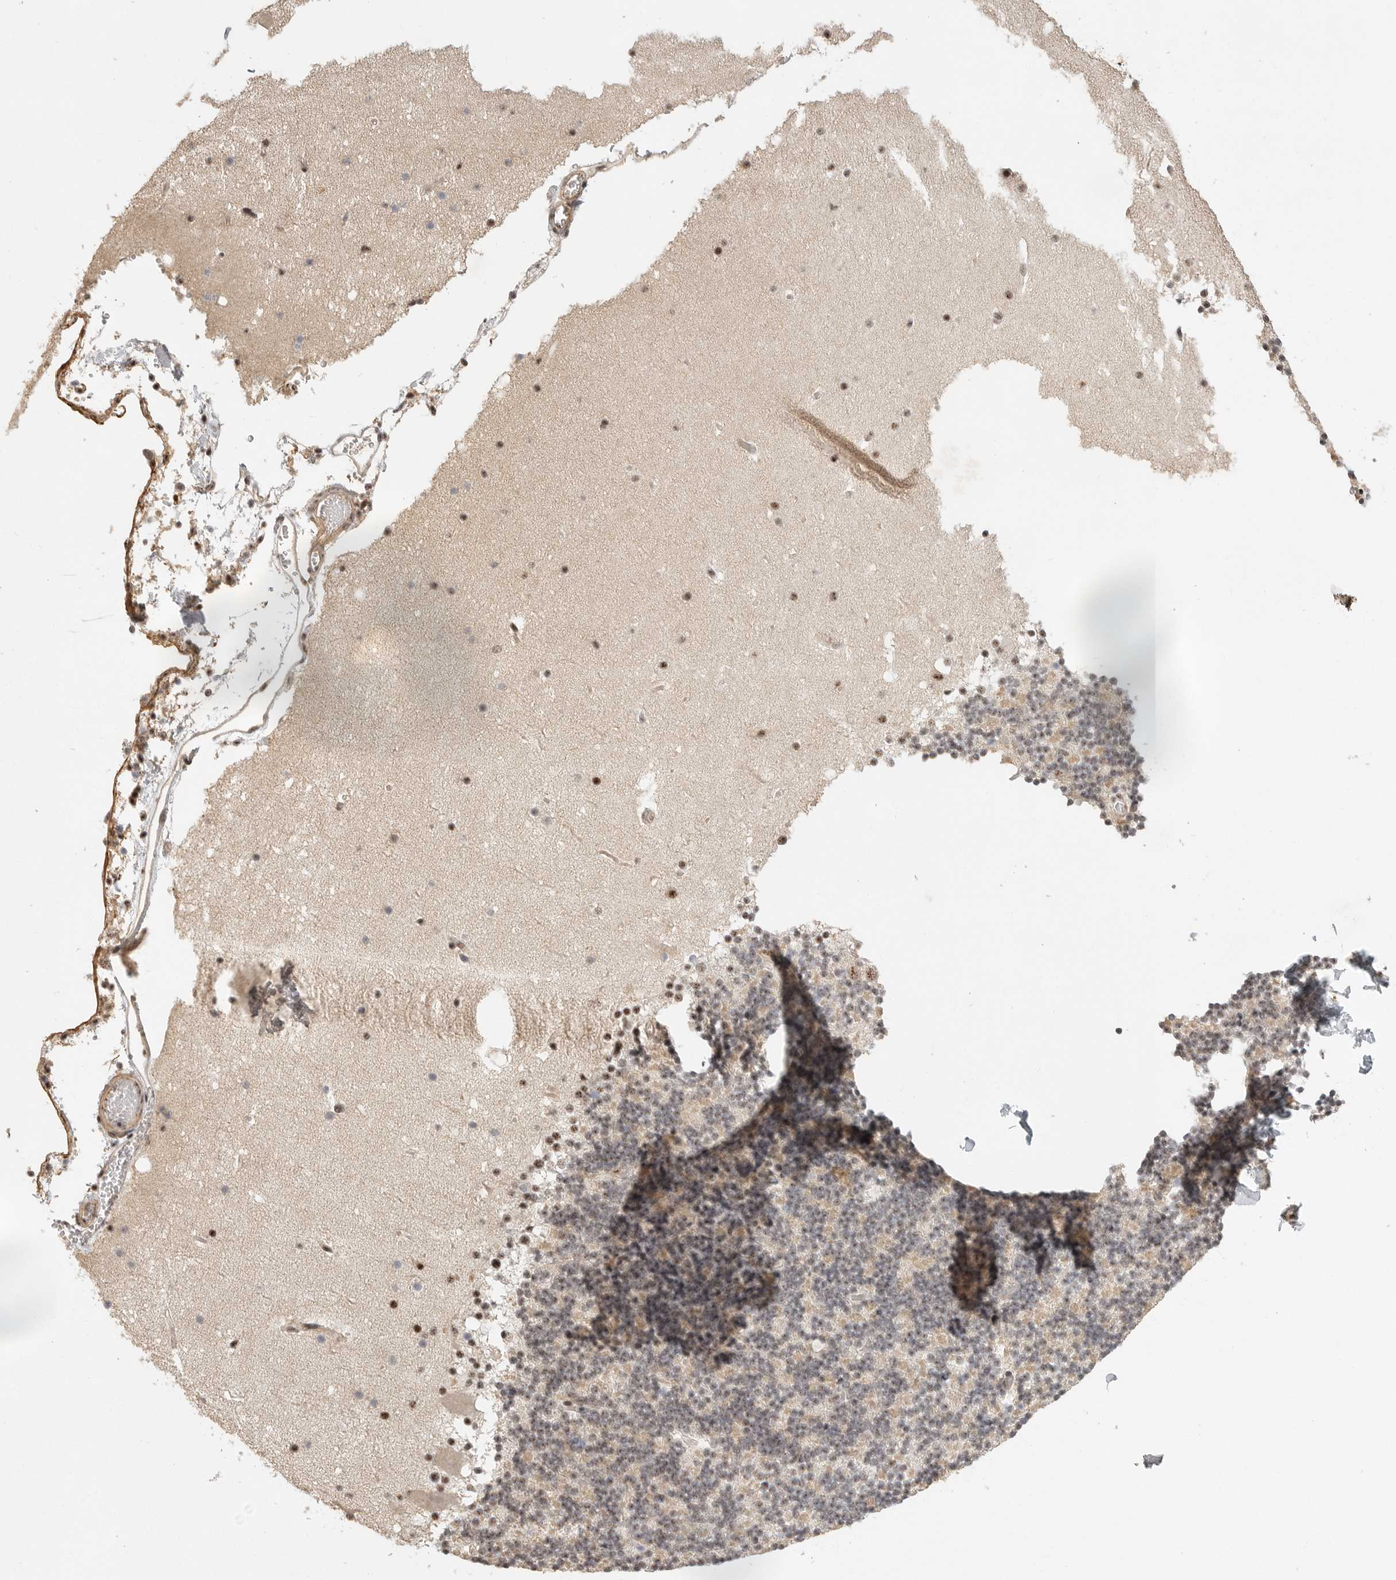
{"staining": {"intensity": "weak", "quantity": "25%-75%", "location": "nuclear"}, "tissue": "cerebellum", "cell_type": "Cells in granular layer", "image_type": "normal", "snomed": [{"axis": "morphology", "description": "Normal tissue, NOS"}, {"axis": "topography", "description": "Cerebellum"}], "caption": "Cells in granular layer show low levels of weak nuclear staining in approximately 25%-75% of cells in unremarkable cerebellum. Immunohistochemistry (ihc) stains the protein in brown and the nuclei are stained blue.", "gene": "POMP", "patient": {"sex": "male", "age": 57}}